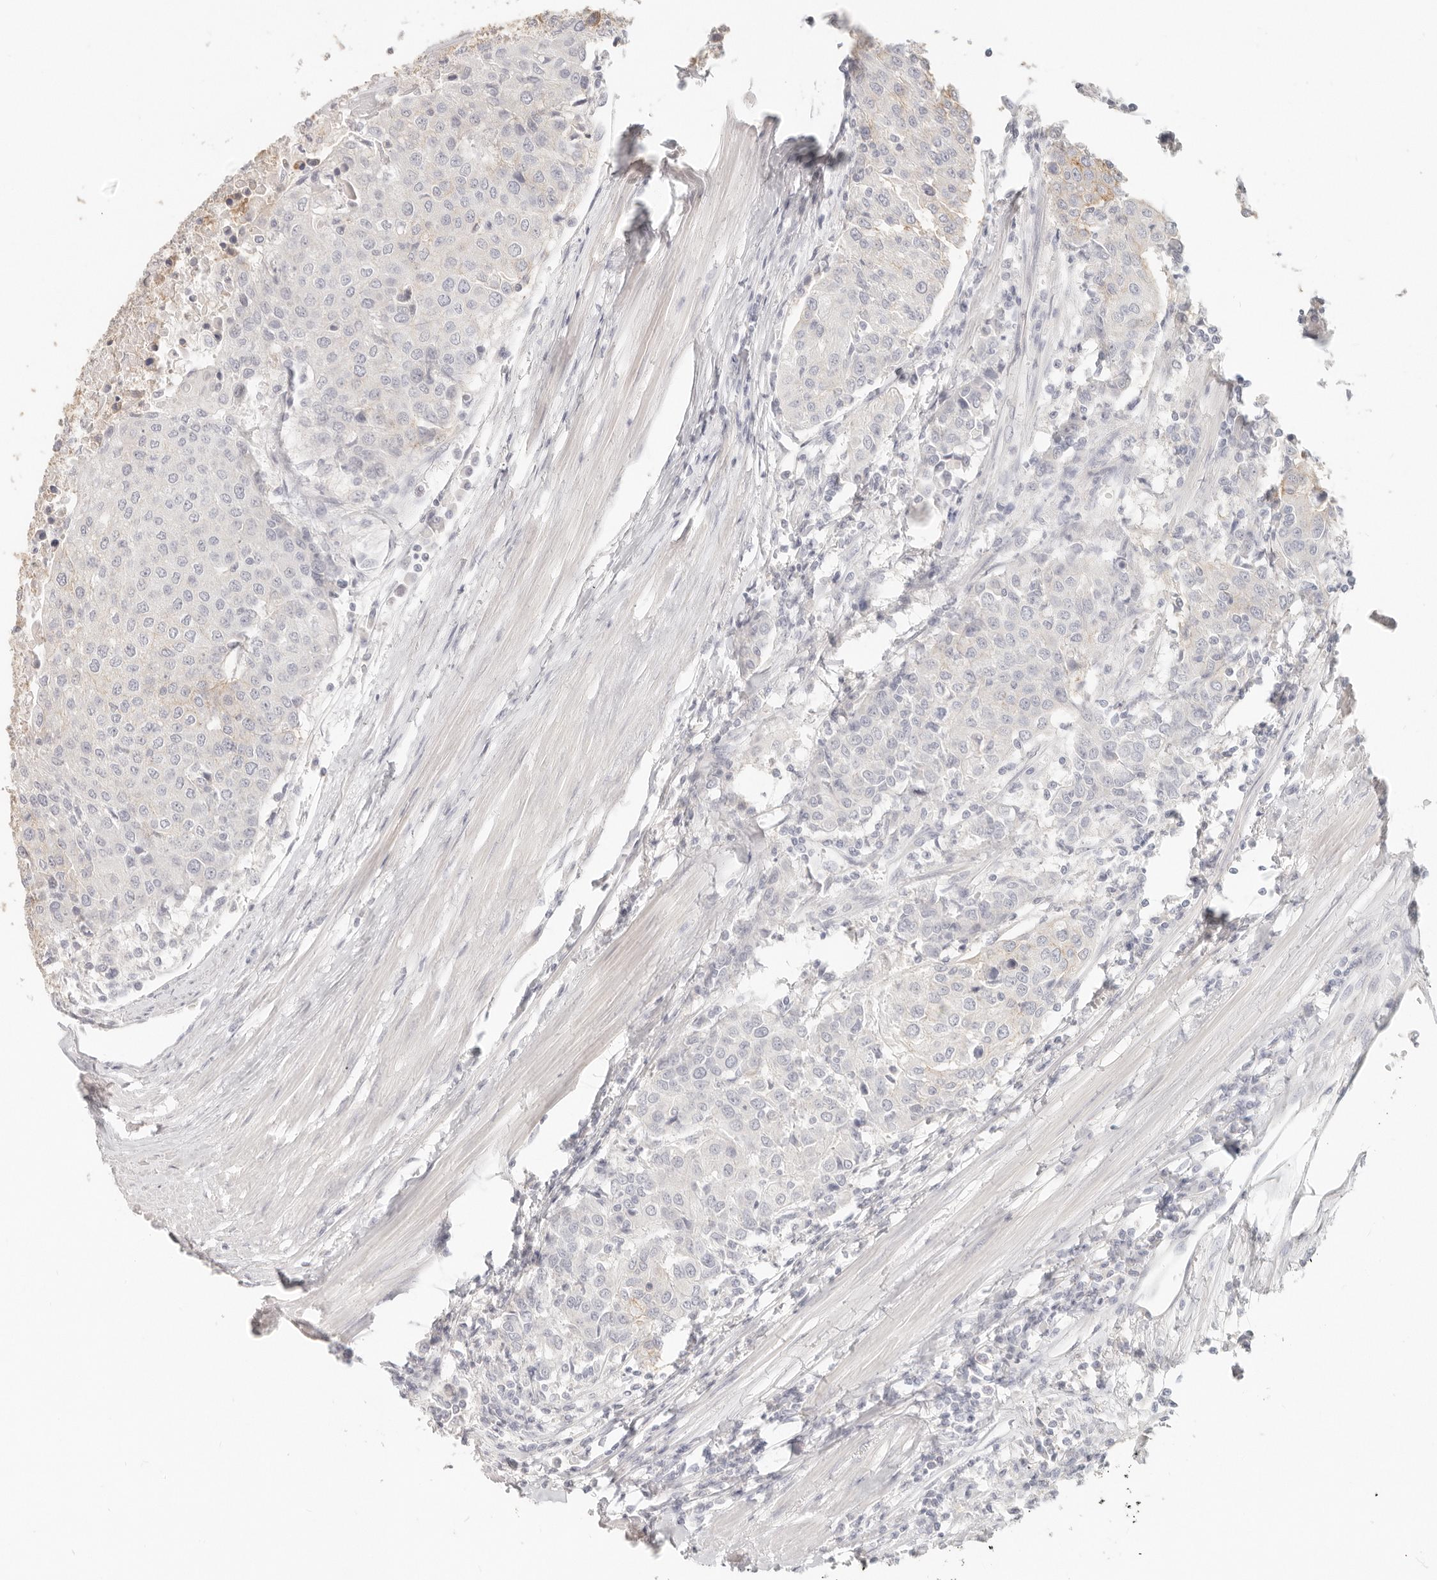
{"staining": {"intensity": "moderate", "quantity": "<25%", "location": "cytoplasmic/membranous"}, "tissue": "urothelial cancer", "cell_type": "Tumor cells", "image_type": "cancer", "snomed": [{"axis": "morphology", "description": "Urothelial carcinoma, High grade"}, {"axis": "topography", "description": "Urinary bladder"}], "caption": "This image demonstrates immunohistochemistry (IHC) staining of high-grade urothelial carcinoma, with low moderate cytoplasmic/membranous expression in approximately <25% of tumor cells.", "gene": "EPCAM", "patient": {"sex": "female", "age": 85}}